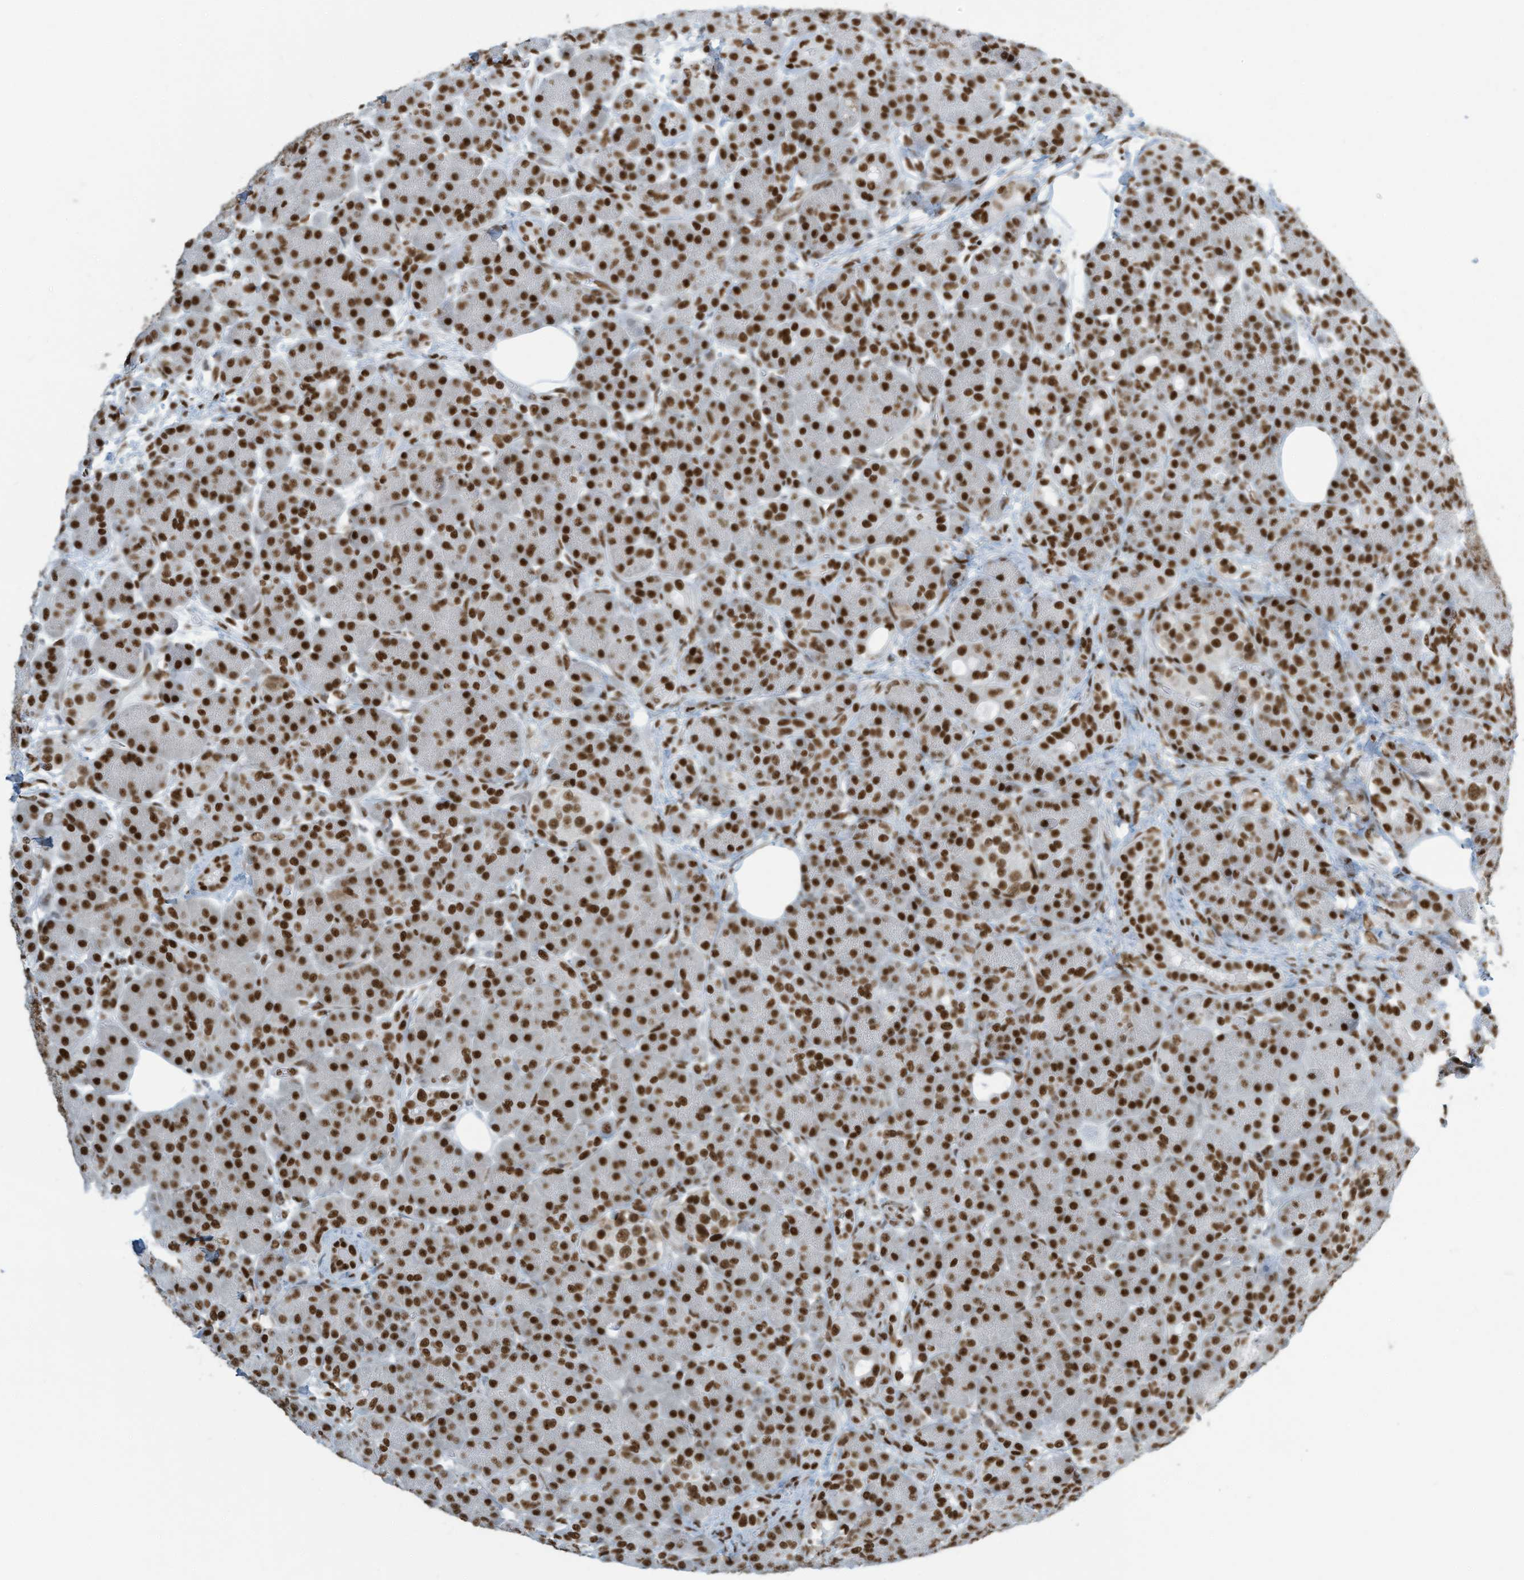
{"staining": {"intensity": "strong", "quantity": ">75%", "location": "nuclear"}, "tissue": "pancreas", "cell_type": "Exocrine glandular cells", "image_type": "normal", "snomed": [{"axis": "morphology", "description": "Normal tissue, NOS"}, {"axis": "topography", "description": "Pancreas"}], "caption": "Protein expression analysis of benign human pancreas reveals strong nuclear expression in about >75% of exocrine glandular cells. (IHC, brightfield microscopy, high magnification).", "gene": "ENSG00000257390", "patient": {"sex": "male", "age": 63}}